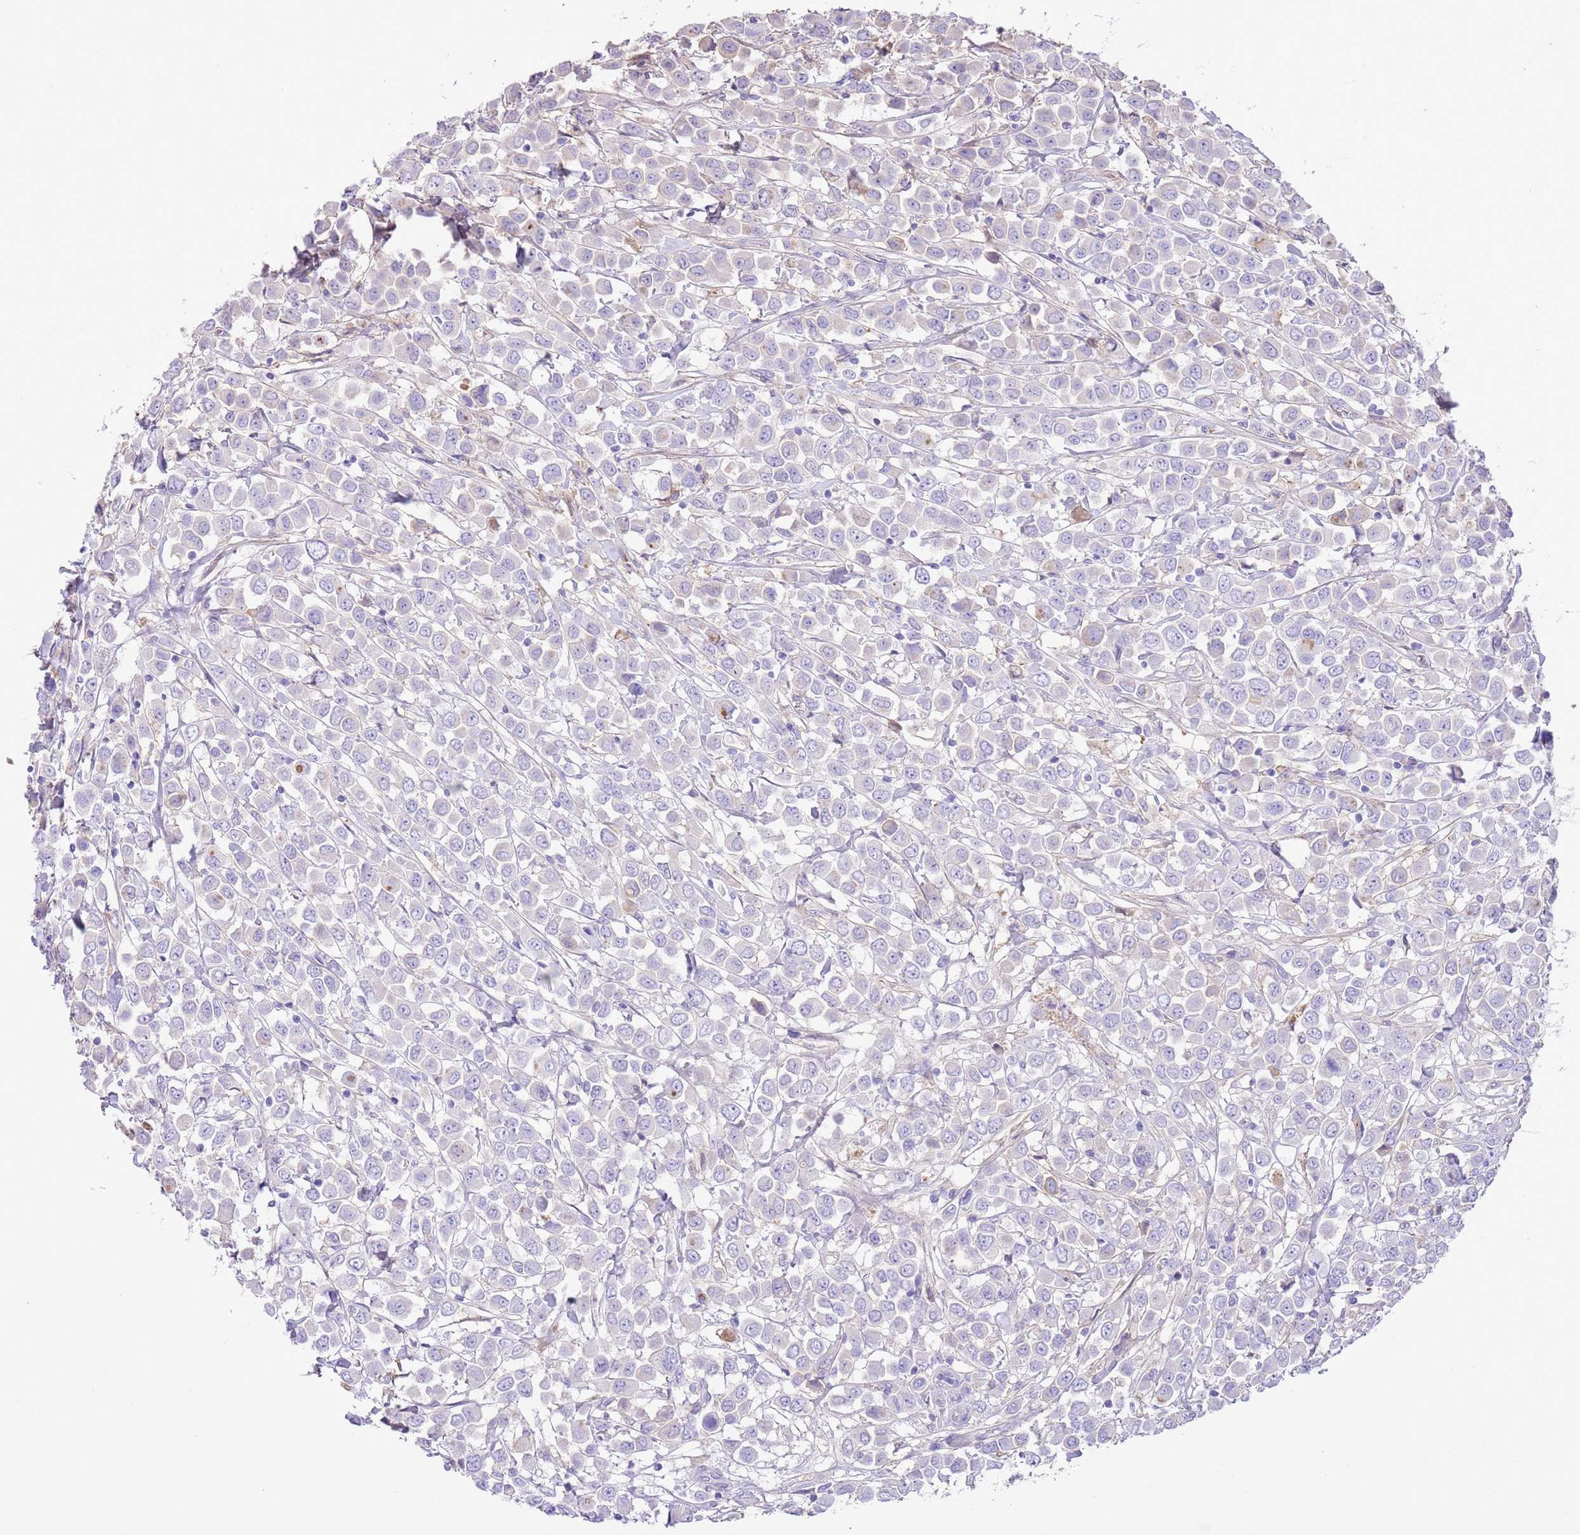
{"staining": {"intensity": "negative", "quantity": "none", "location": "none"}, "tissue": "breast cancer", "cell_type": "Tumor cells", "image_type": "cancer", "snomed": [{"axis": "morphology", "description": "Duct carcinoma"}, {"axis": "topography", "description": "Breast"}], "caption": "Breast intraductal carcinoma was stained to show a protein in brown. There is no significant expression in tumor cells.", "gene": "IGF1", "patient": {"sex": "female", "age": 61}}